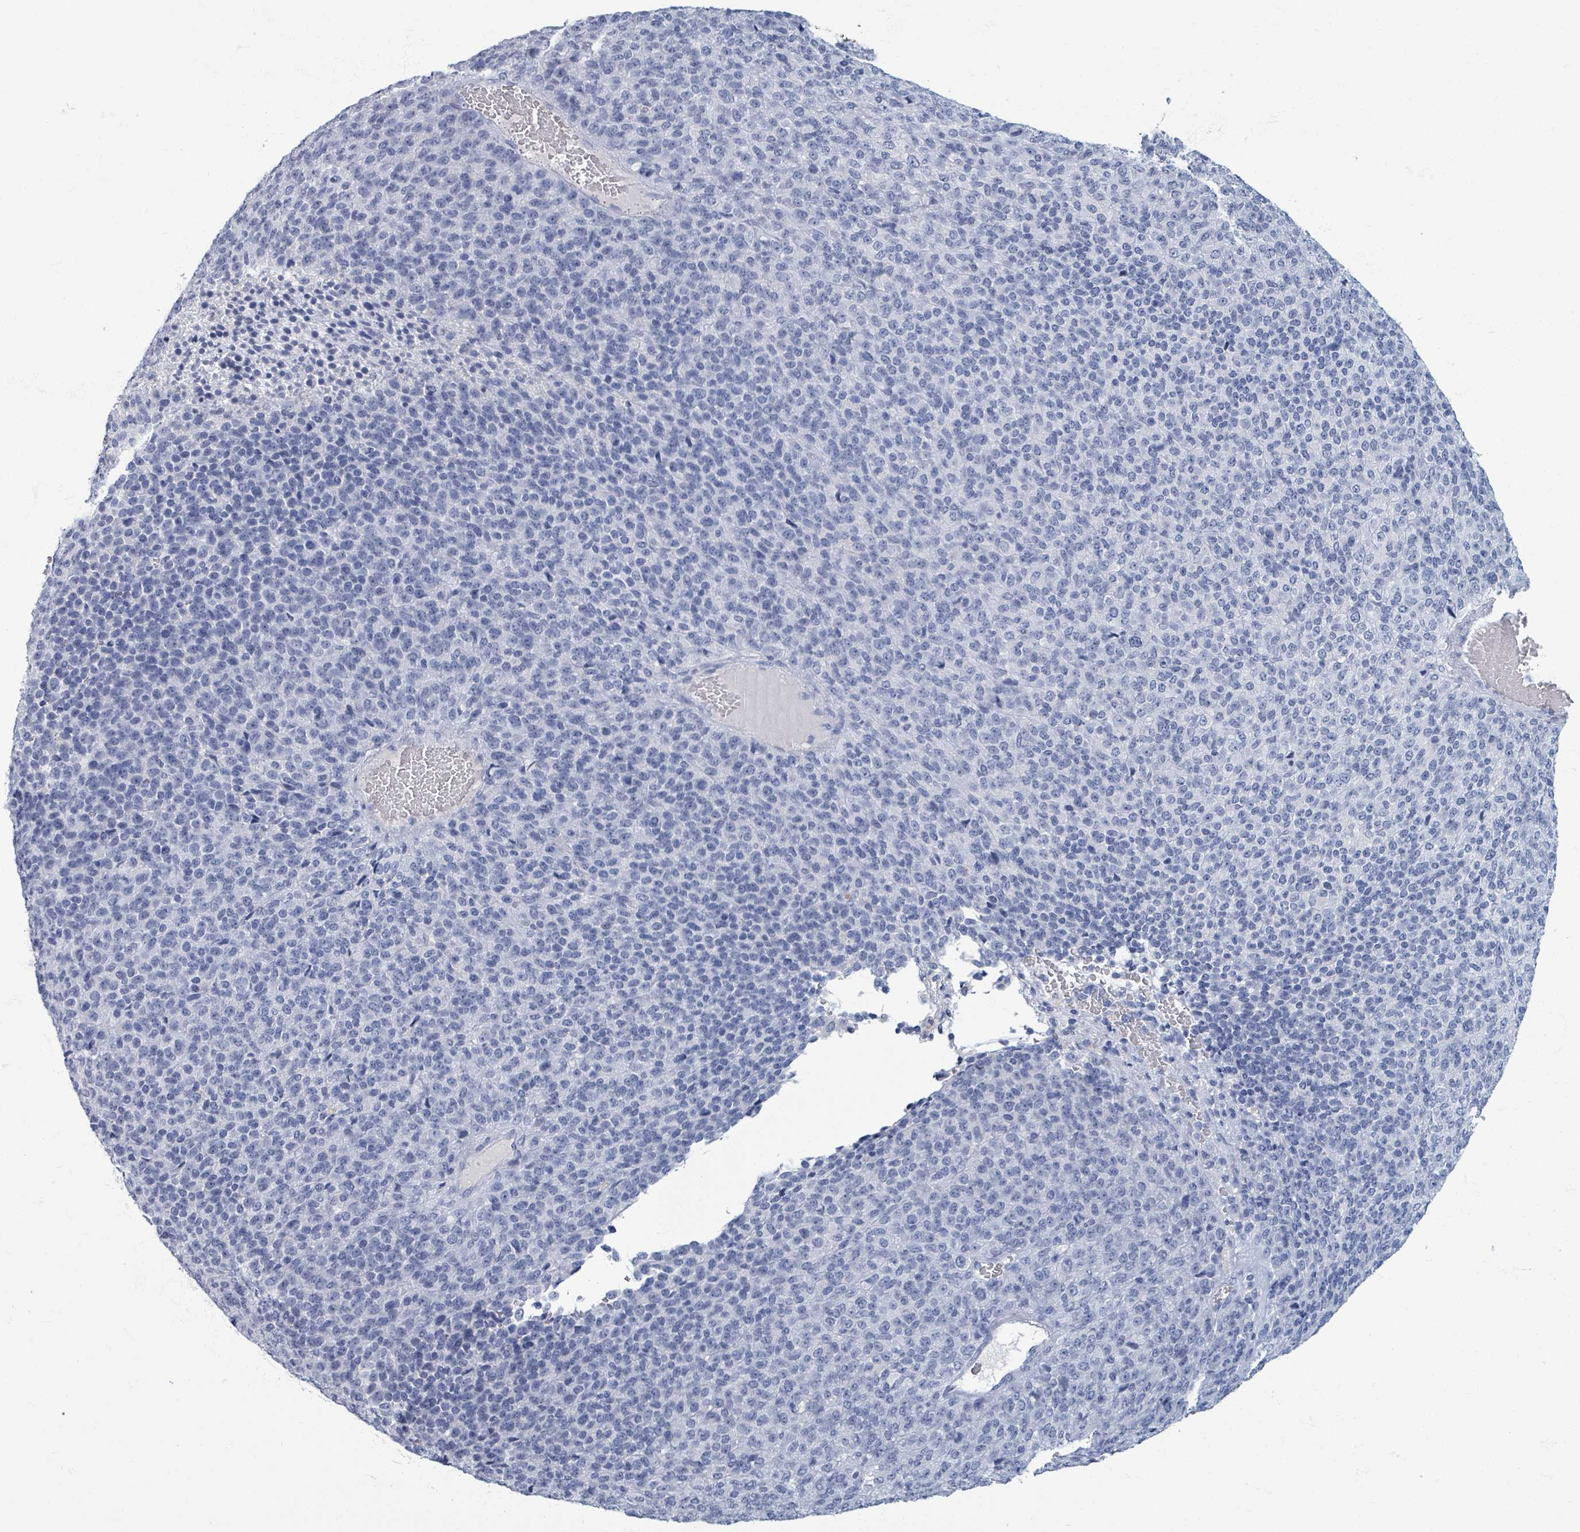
{"staining": {"intensity": "negative", "quantity": "none", "location": "none"}, "tissue": "melanoma", "cell_type": "Tumor cells", "image_type": "cancer", "snomed": [{"axis": "morphology", "description": "Malignant melanoma, Metastatic site"}, {"axis": "topography", "description": "Brain"}], "caption": "Immunohistochemistry of melanoma exhibits no expression in tumor cells.", "gene": "TAS2R1", "patient": {"sex": "female", "age": 56}}